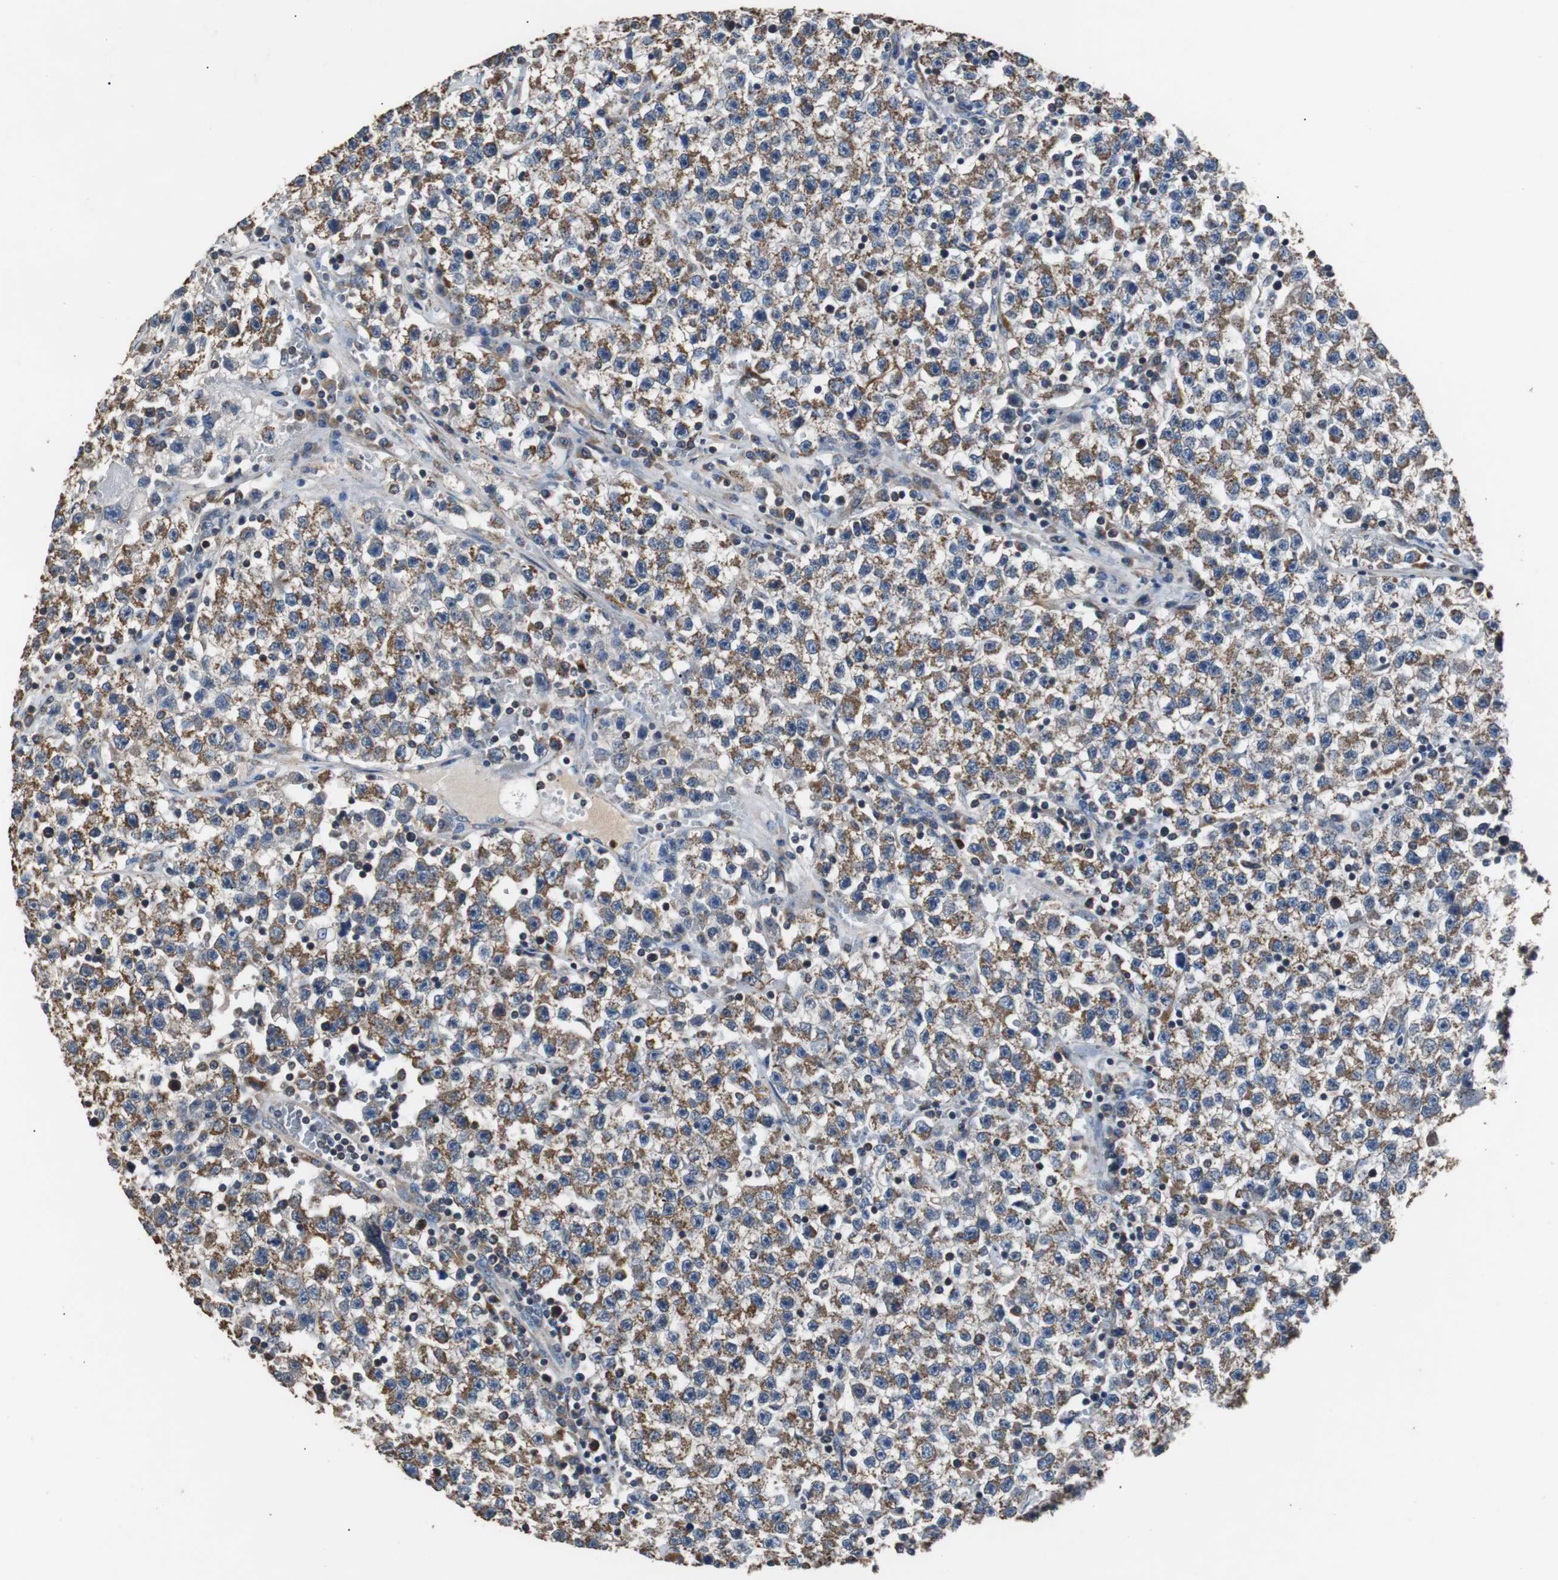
{"staining": {"intensity": "moderate", "quantity": ">75%", "location": "cytoplasmic/membranous"}, "tissue": "testis cancer", "cell_type": "Tumor cells", "image_type": "cancer", "snomed": [{"axis": "morphology", "description": "Seminoma, NOS"}, {"axis": "topography", "description": "Testis"}], "caption": "The histopathology image displays staining of testis seminoma, revealing moderate cytoplasmic/membranous protein expression (brown color) within tumor cells.", "gene": "PITRM1", "patient": {"sex": "male", "age": 22}}